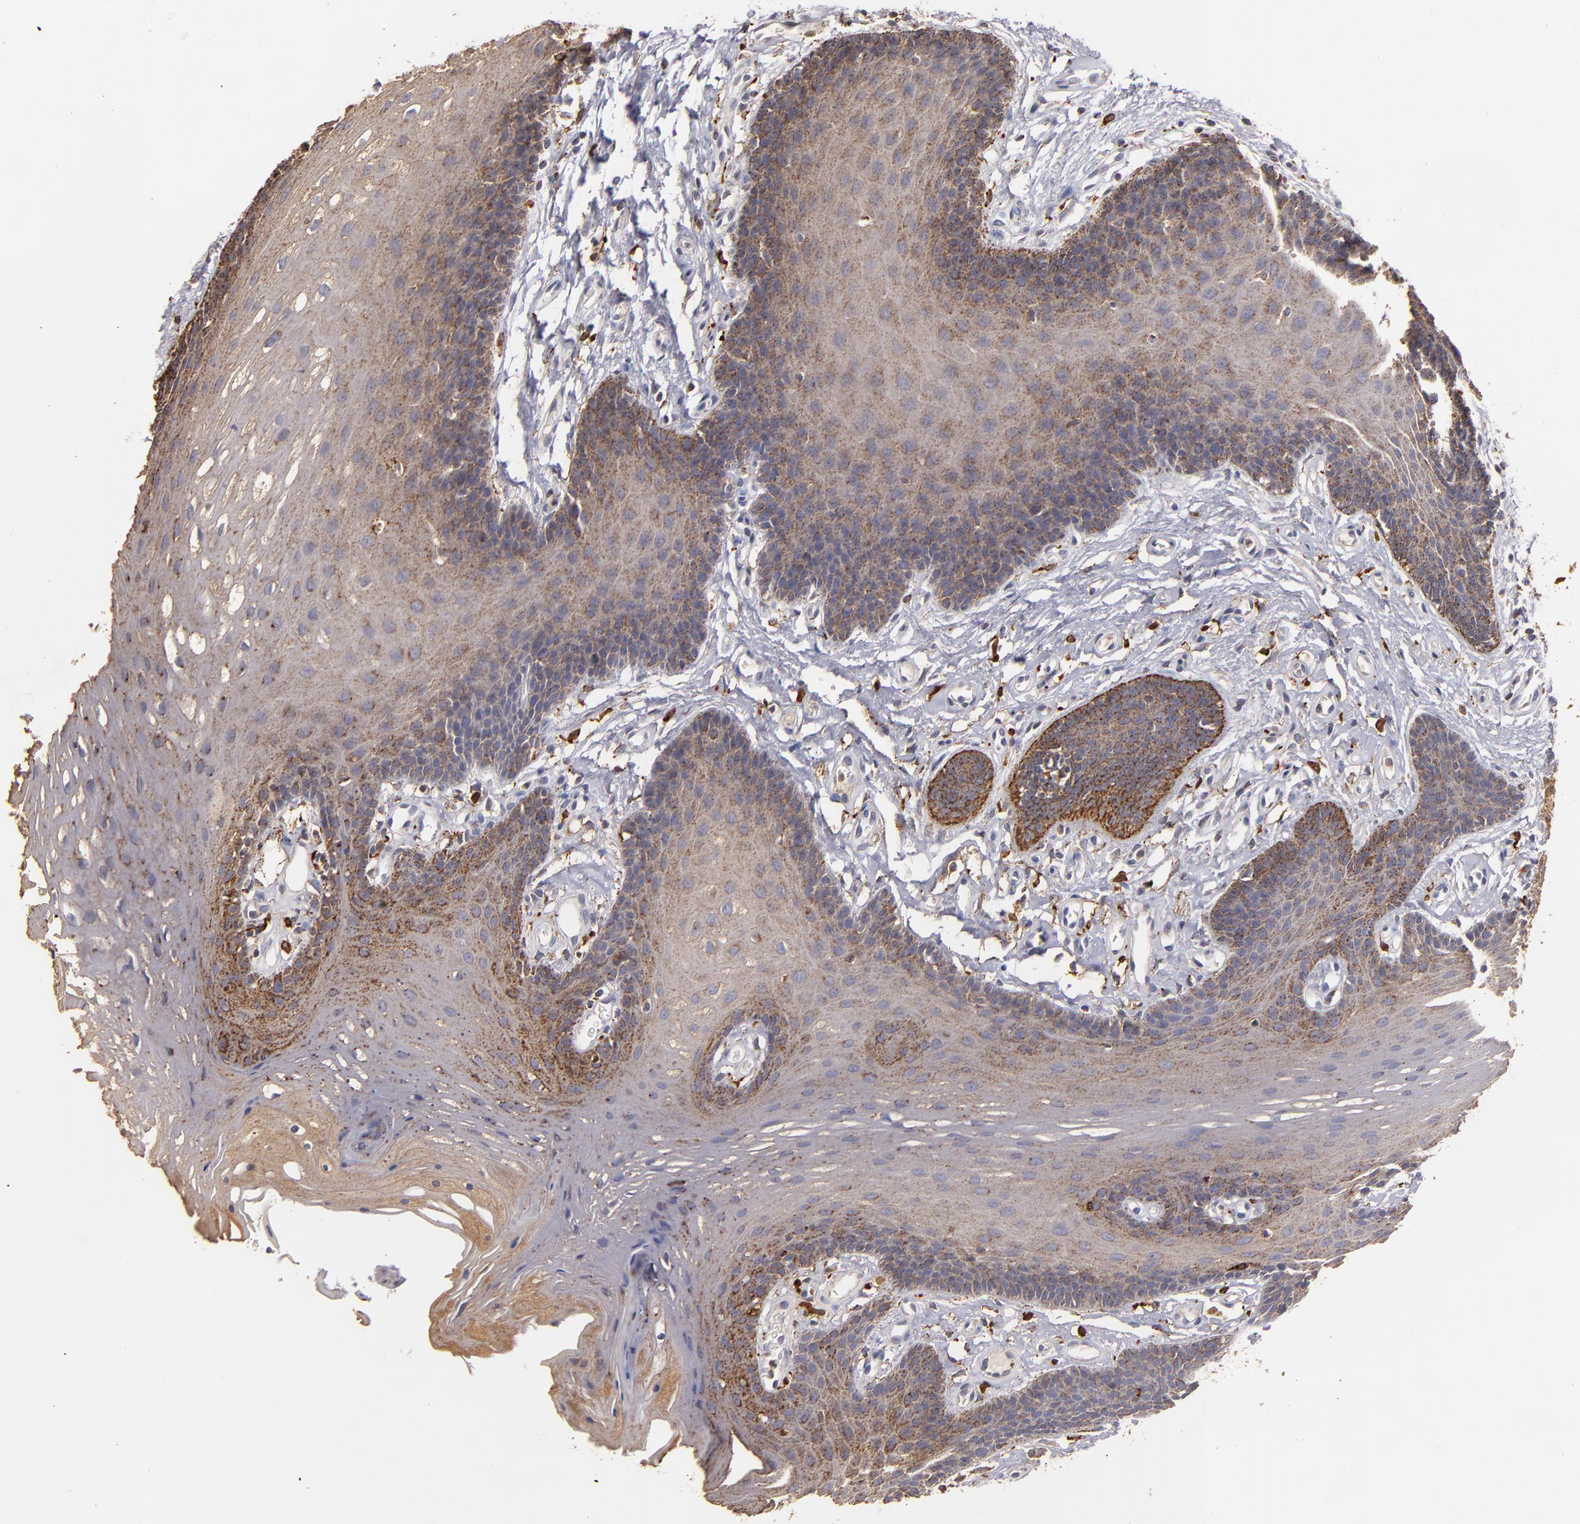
{"staining": {"intensity": "moderate", "quantity": ">75%", "location": "cytoplasmic/membranous"}, "tissue": "oral mucosa", "cell_type": "Squamous epithelial cells", "image_type": "normal", "snomed": [{"axis": "morphology", "description": "Normal tissue, NOS"}, {"axis": "topography", "description": "Oral tissue"}], "caption": "Immunohistochemical staining of unremarkable oral mucosa demonstrates medium levels of moderate cytoplasmic/membranous positivity in approximately >75% of squamous epithelial cells. (Stains: DAB (3,3'-diaminobenzidine) in brown, nuclei in blue, Microscopy: brightfield microscopy at high magnification).", "gene": "TRAF1", "patient": {"sex": "male", "age": 62}}